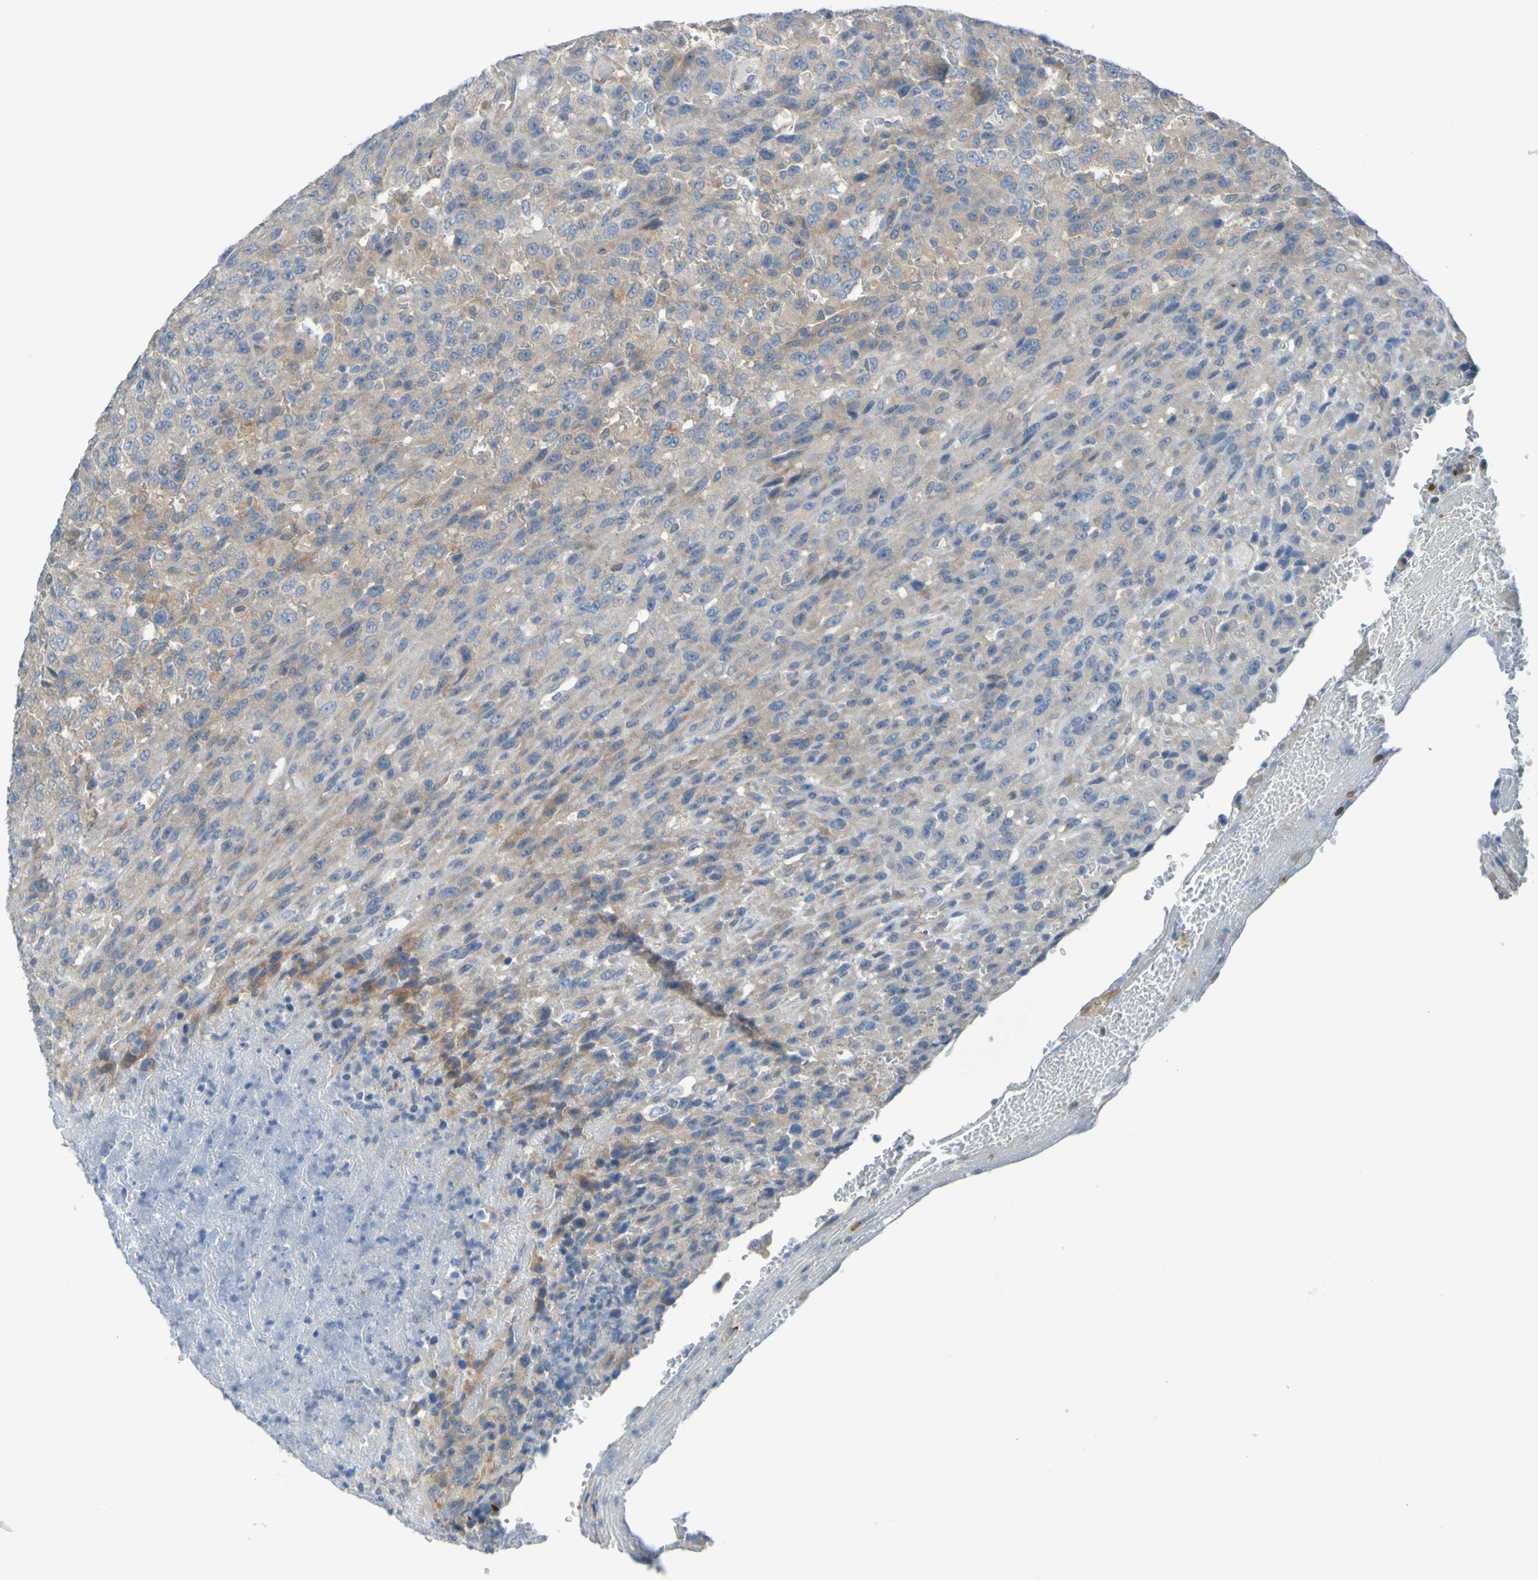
{"staining": {"intensity": "weak", "quantity": ">75%", "location": "cytoplasmic/membranous"}, "tissue": "urothelial cancer", "cell_type": "Tumor cells", "image_type": "cancer", "snomed": [{"axis": "morphology", "description": "Urothelial carcinoma, High grade"}, {"axis": "topography", "description": "Urinary bladder"}], "caption": "Urothelial cancer was stained to show a protein in brown. There is low levels of weak cytoplasmic/membranous expression in about >75% of tumor cells.", "gene": "NPRL3", "patient": {"sex": "male", "age": 66}}